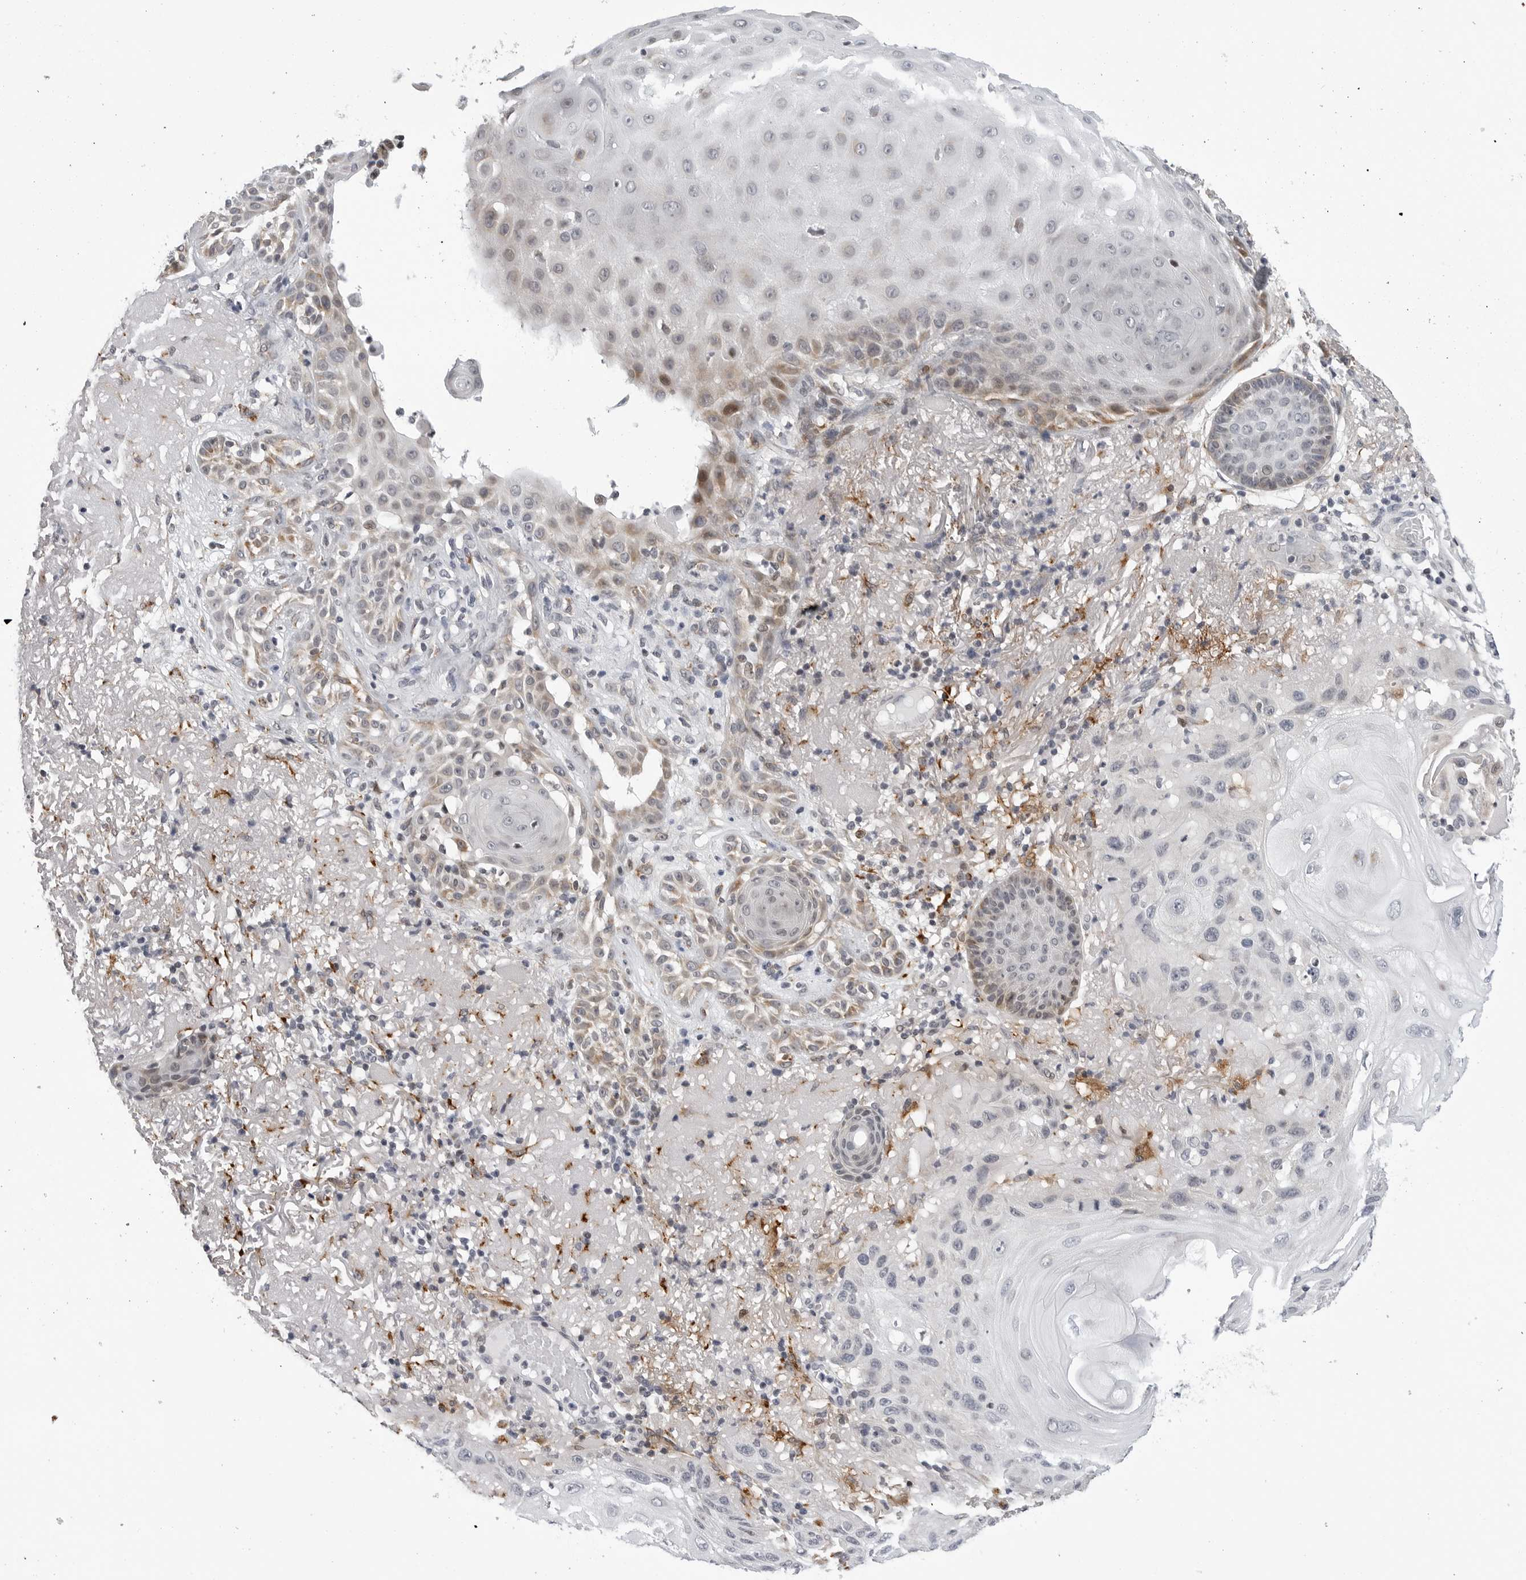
{"staining": {"intensity": "weak", "quantity": "<25%", "location": "cytoplasmic/membranous"}, "tissue": "skin cancer", "cell_type": "Tumor cells", "image_type": "cancer", "snomed": [{"axis": "morphology", "description": "Normal tissue, NOS"}, {"axis": "morphology", "description": "Squamous cell carcinoma, NOS"}, {"axis": "topography", "description": "Skin"}], "caption": "Tumor cells are negative for brown protein staining in skin cancer (squamous cell carcinoma).", "gene": "CDK20", "patient": {"sex": "female", "age": 96}}